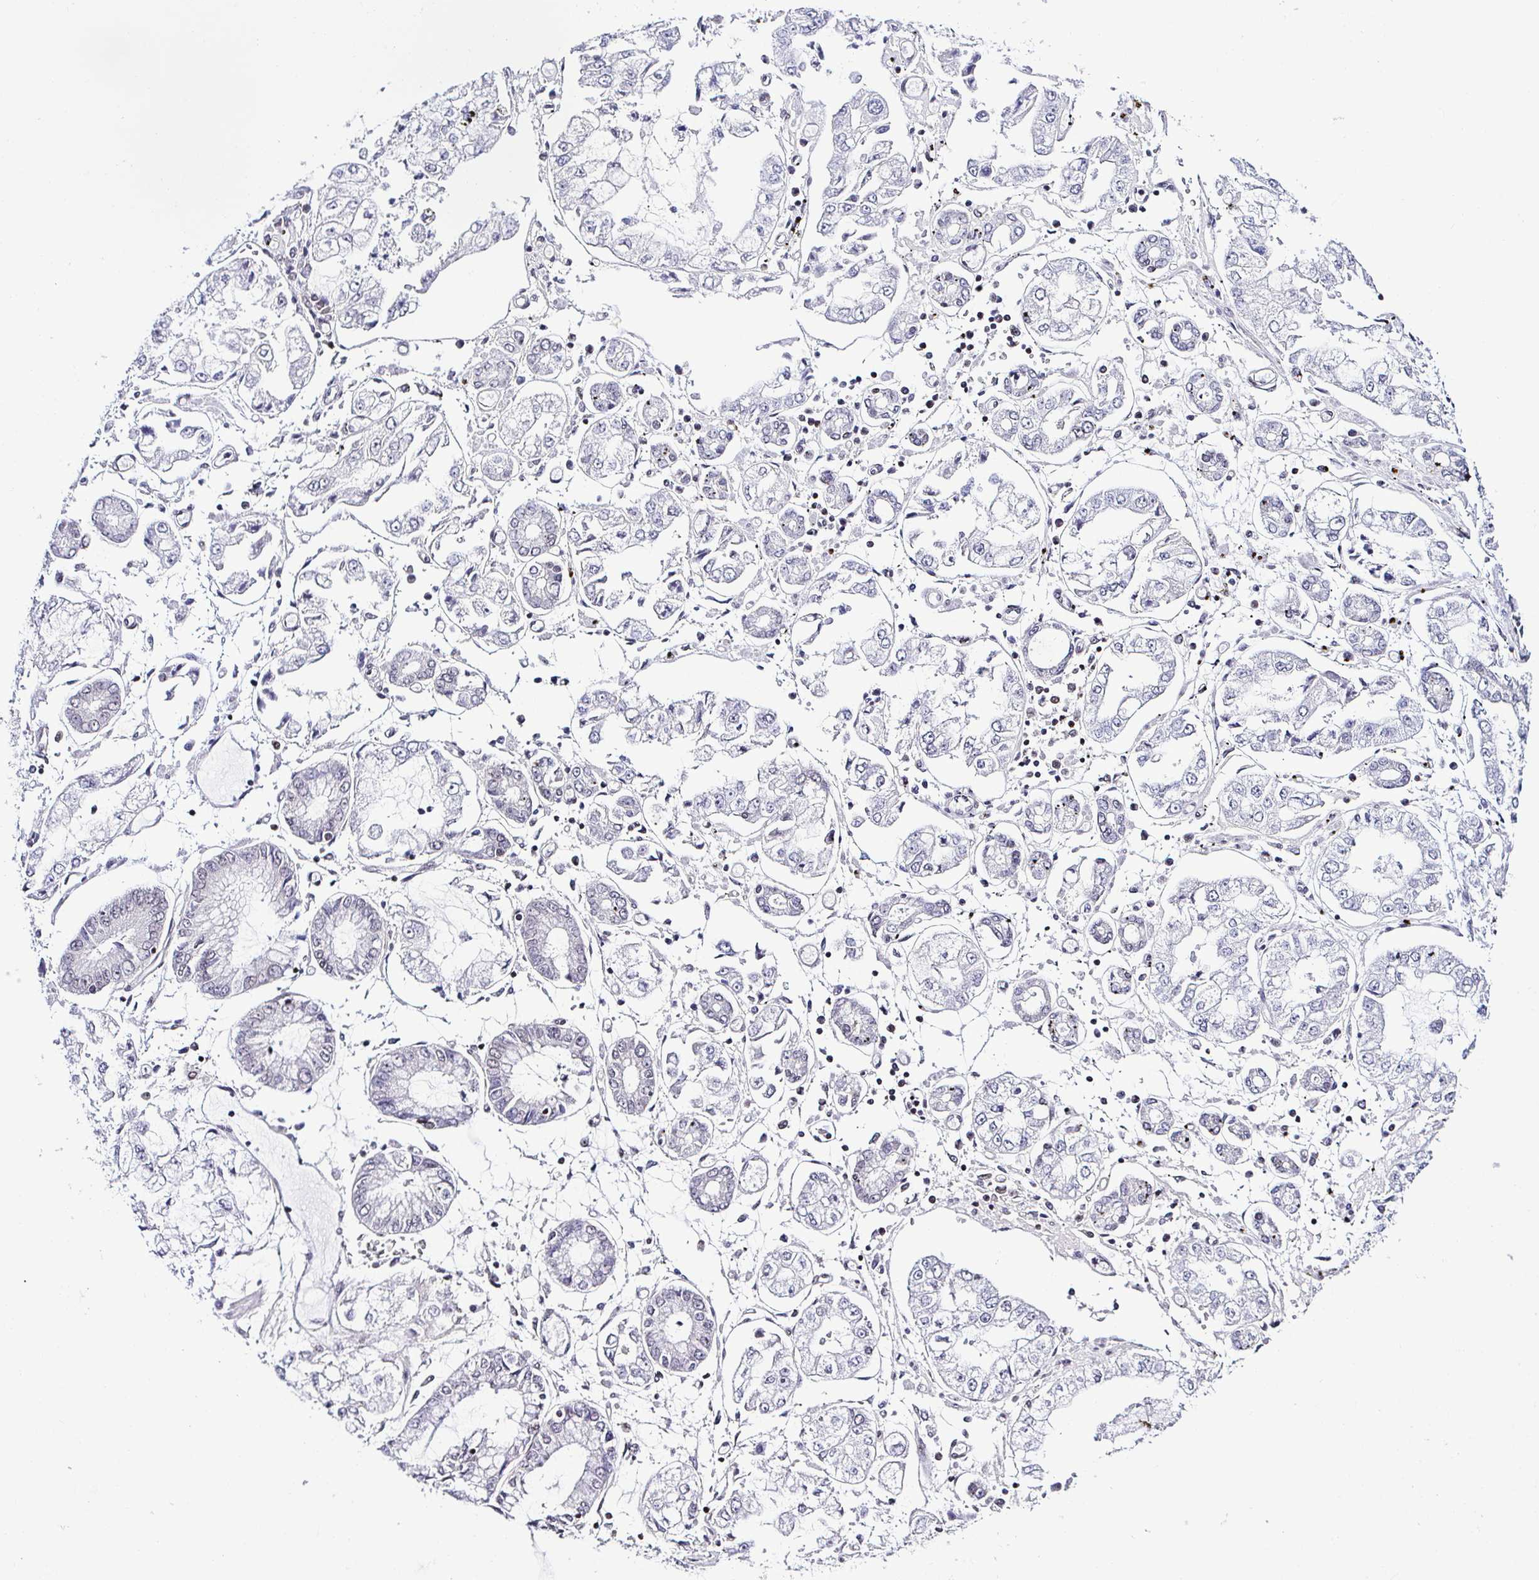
{"staining": {"intensity": "negative", "quantity": "none", "location": "none"}, "tissue": "stomach cancer", "cell_type": "Tumor cells", "image_type": "cancer", "snomed": [{"axis": "morphology", "description": "Adenocarcinoma, NOS"}, {"axis": "topography", "description": "Stomach"}], "caption": "A high-resolution photomicrograph shows immunohistochemistry (IHC) staining of adenocarcinoma (stomach), which demonstrates no significant positivity in tumor cells. (DAB (3,3'-diaminobenzidine) IHC visualized using brightfield microscopy, high magnification).", "gene": "DR1", "patient": {"sex": "male", "age": 76}}